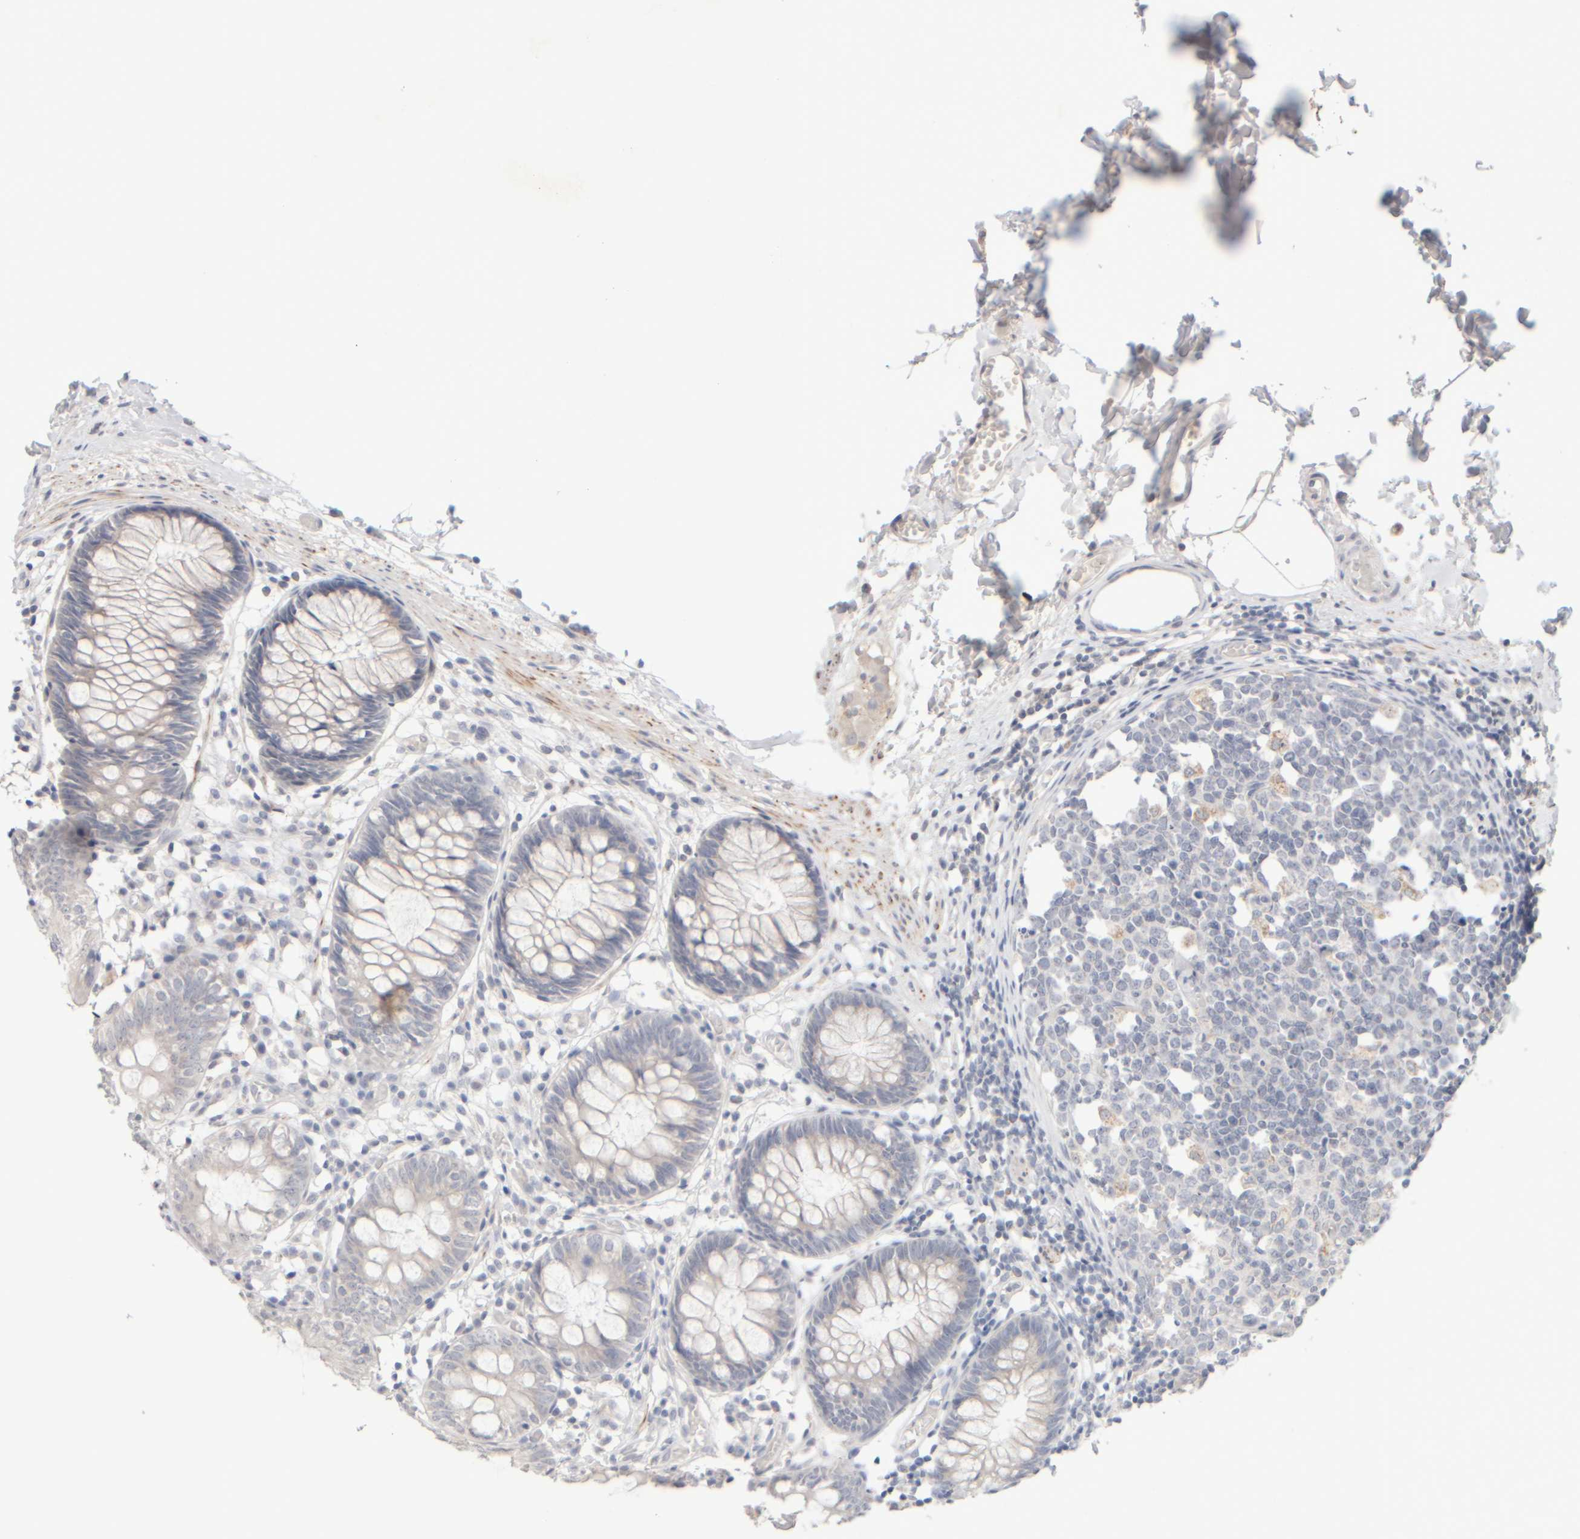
{"staining": {"intensity": "weak", "quantity": "25%-75%", "location": "cytoplasmic/membranous"}, "tissue": "colon", "cell_type": "Endothelial cells", "image_type": "normal", "snomed": [{"axis": "morphology", "description": "Normal tissue, NOS"}, {"axis": "topography", "description": "Colon"}], "caption": "DAB (3,3'-diaminobenzidine) immunohistochemical staining of normal human colon reveals weak cytoplasmic/membranous protein staining in approximately 25%-75% of endothelial cells.", "gene": "ZNF112", "patient": {"sex": "male", "age": 14}}